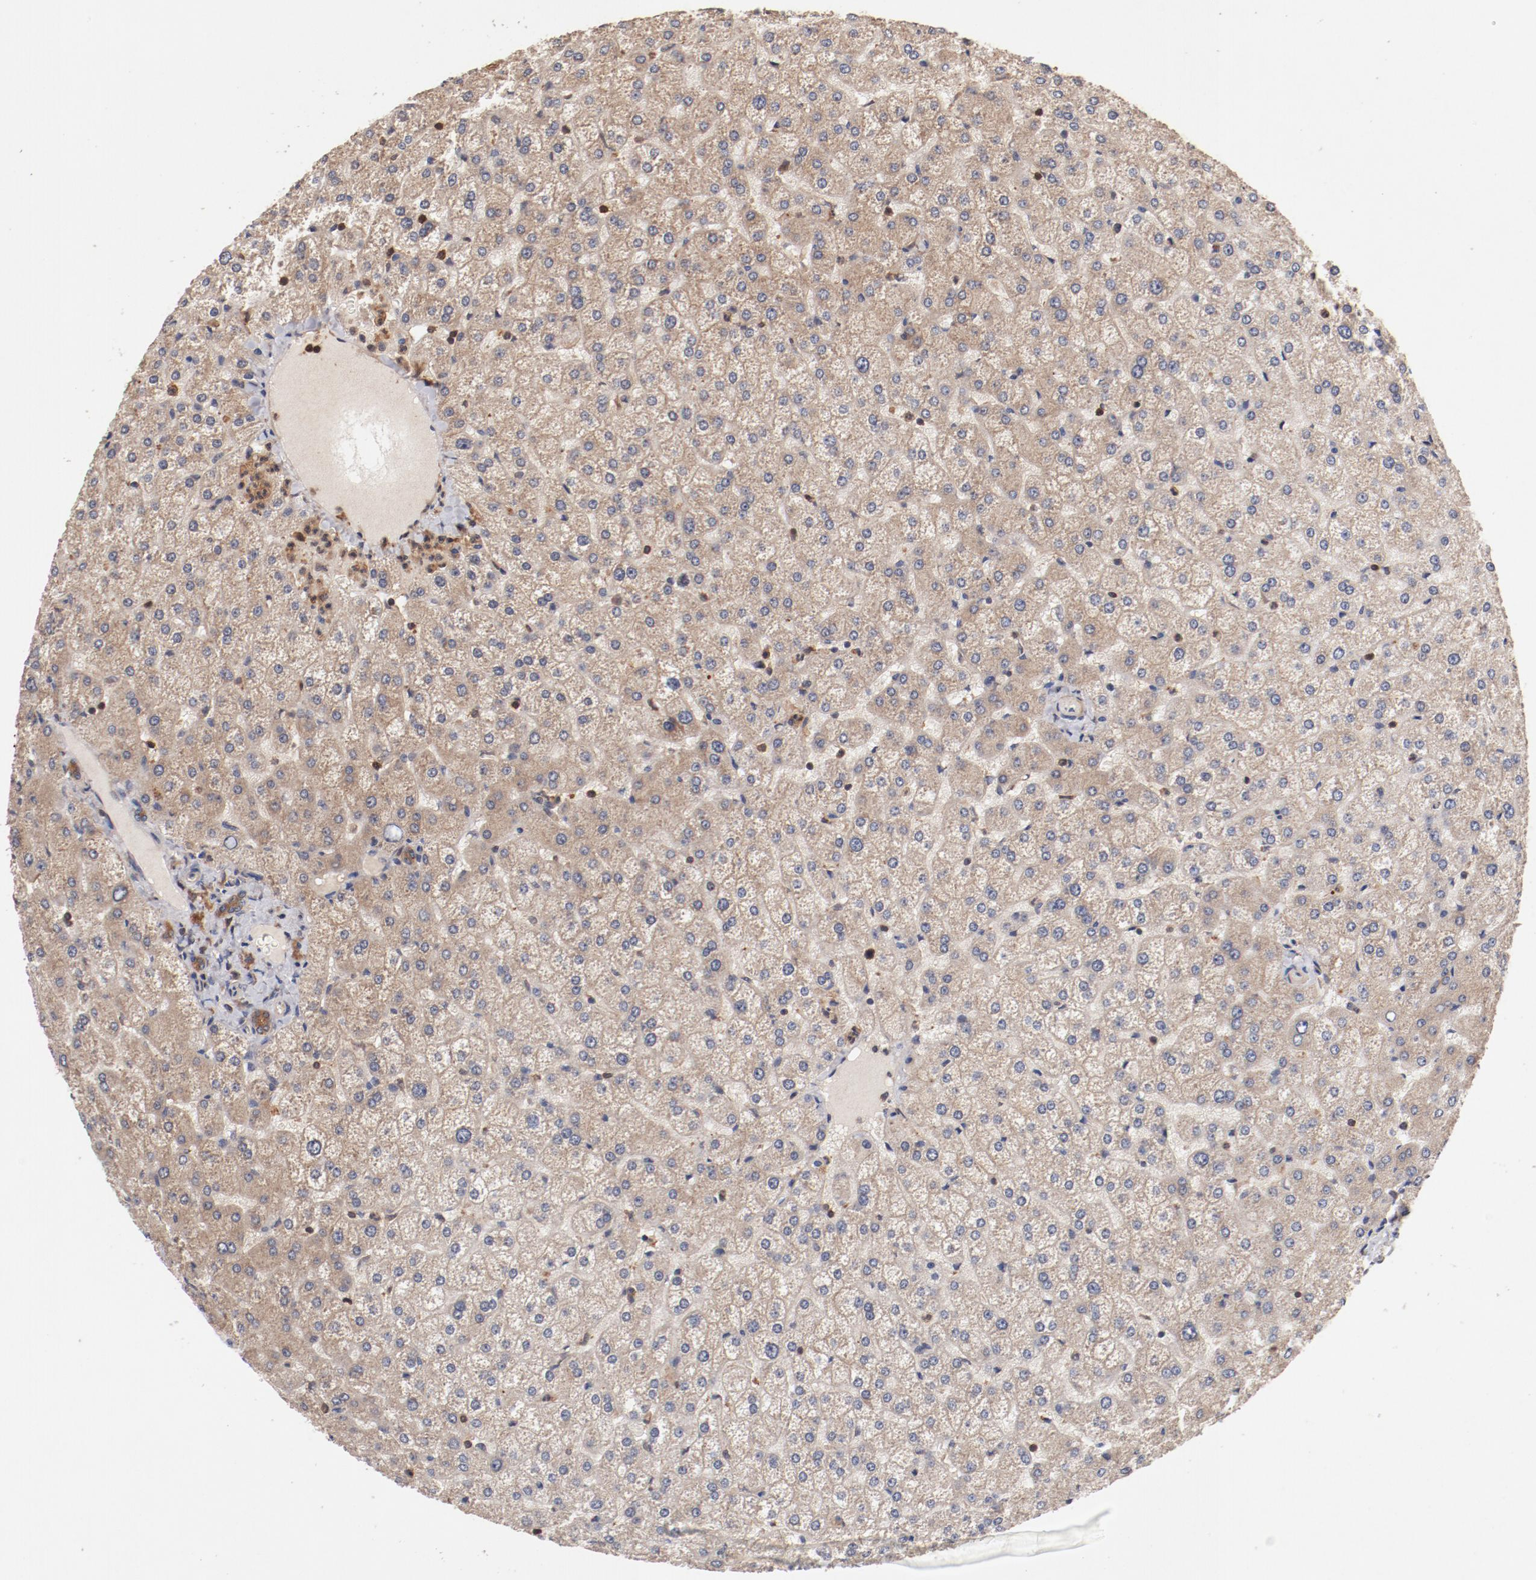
{"staining": {"intensity": "moderate", "quantity": ">75%", "location": "cytoplasmic/membranous"}, "tissue": "liver", "cell_type": "Cholangiocytes", "image_type": "normal", "snomed": [{"axis": "morphology", "description": "Normal tissue, NOS"}, {"axis": "topography", "description": "Liver"}], "caption": "Immunohistochemical staining of benign human liver exhibits medium levels of moderate cytoplasmic/membranous staining in approximately >75% of cholangiocytes.", "gene": "GUF1", "patient": {"sex": "female", "age": 32}}